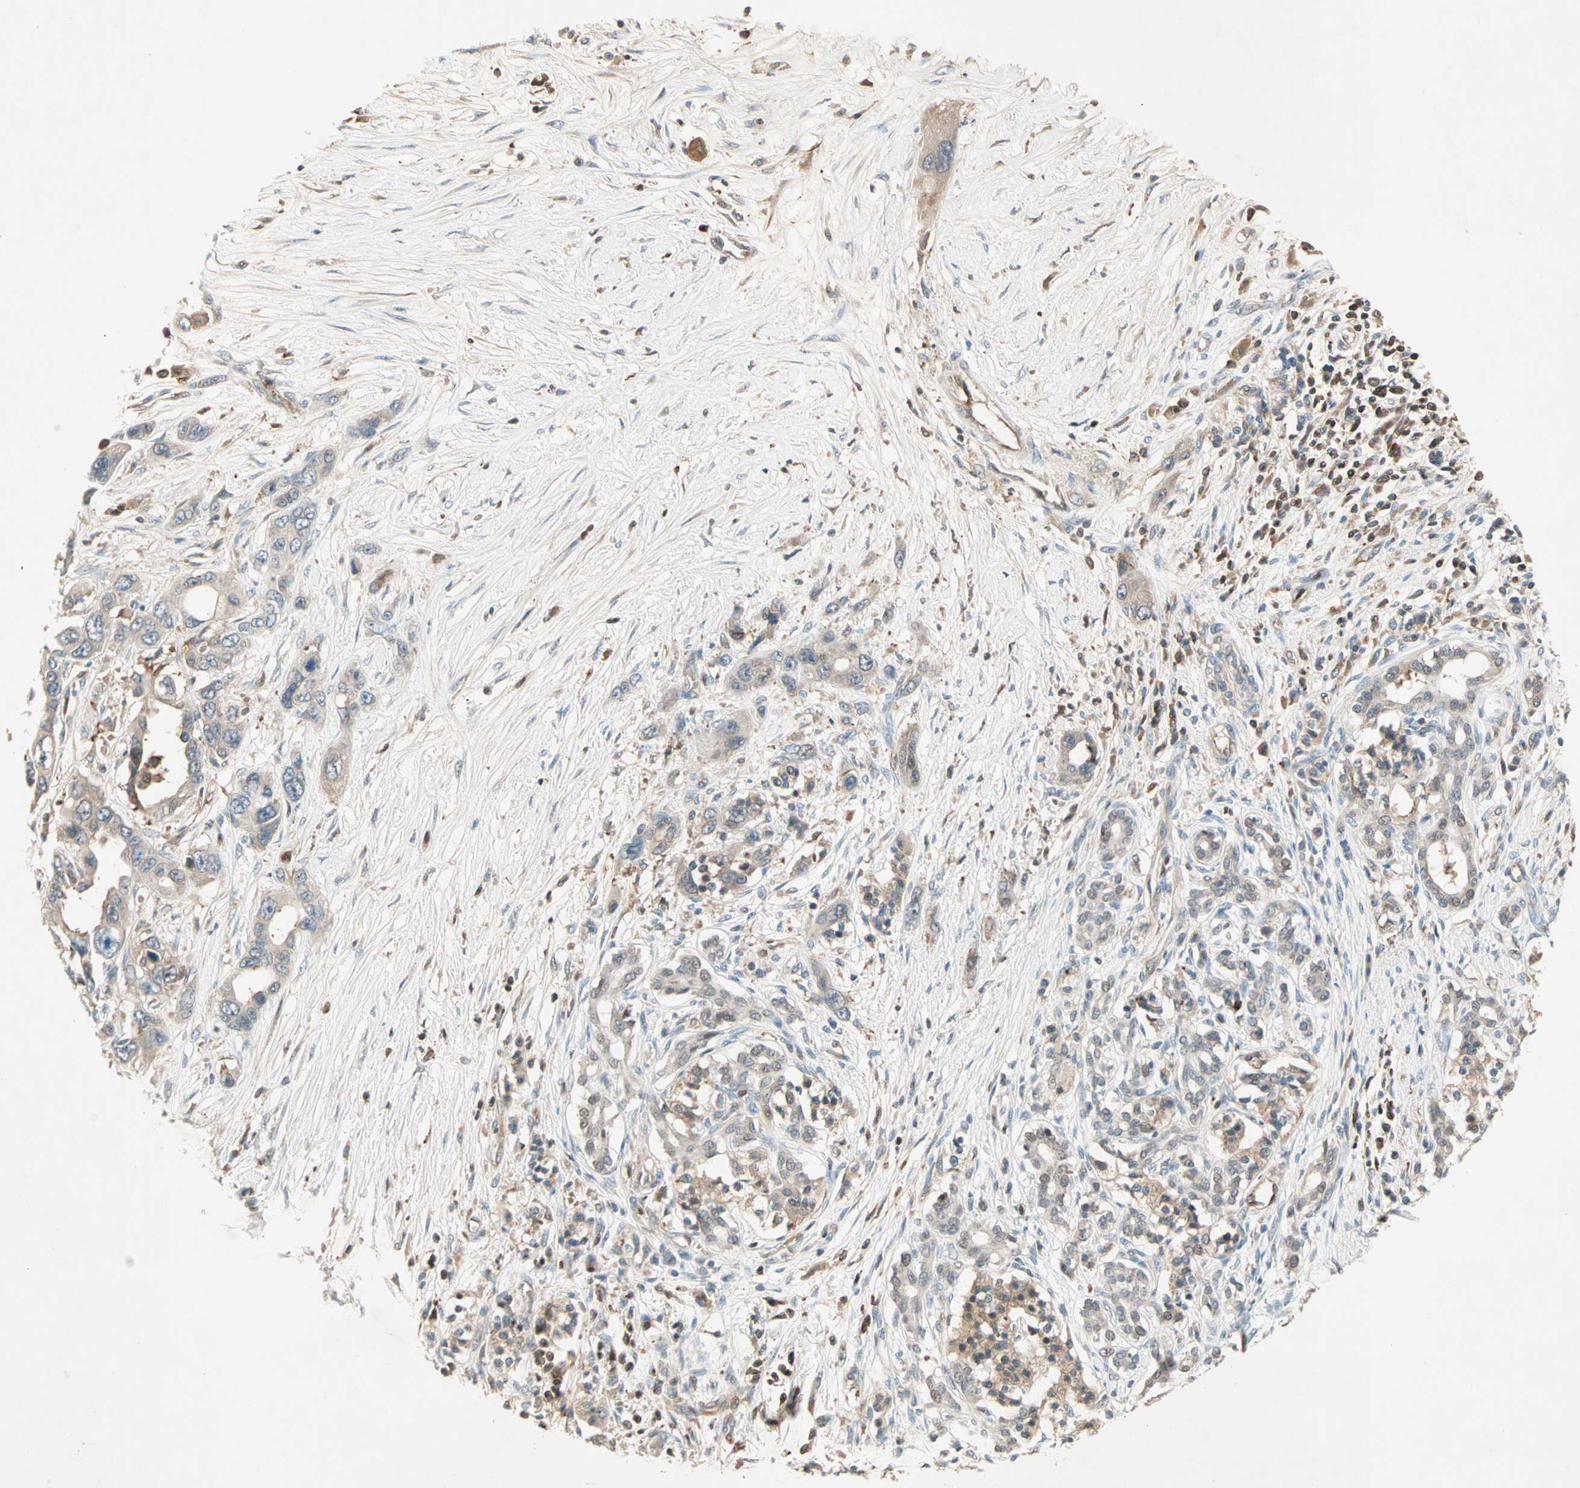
{"staining": {"intensity": "weak", "quantity": ">75%", "location": "cytoplasmic/membranous"}, "tissue": "pancreatic cancer", "cell_type": "Tumor cells", "image_type": "cancer", "snomed": [{"axis": "morphology", "description": "Adenocarcinoma, NOS"}, {"axis": "topography", "description": "Pancreas"}], "caption": "Immunohistochemical staining of human adenocarcinoma (pancreatic) reveals weak cytoplasmic/membranous protein staining in about >75% of tumor cells.", "gene": "TEC", "patient": {"sex": "male", "age": 46}}